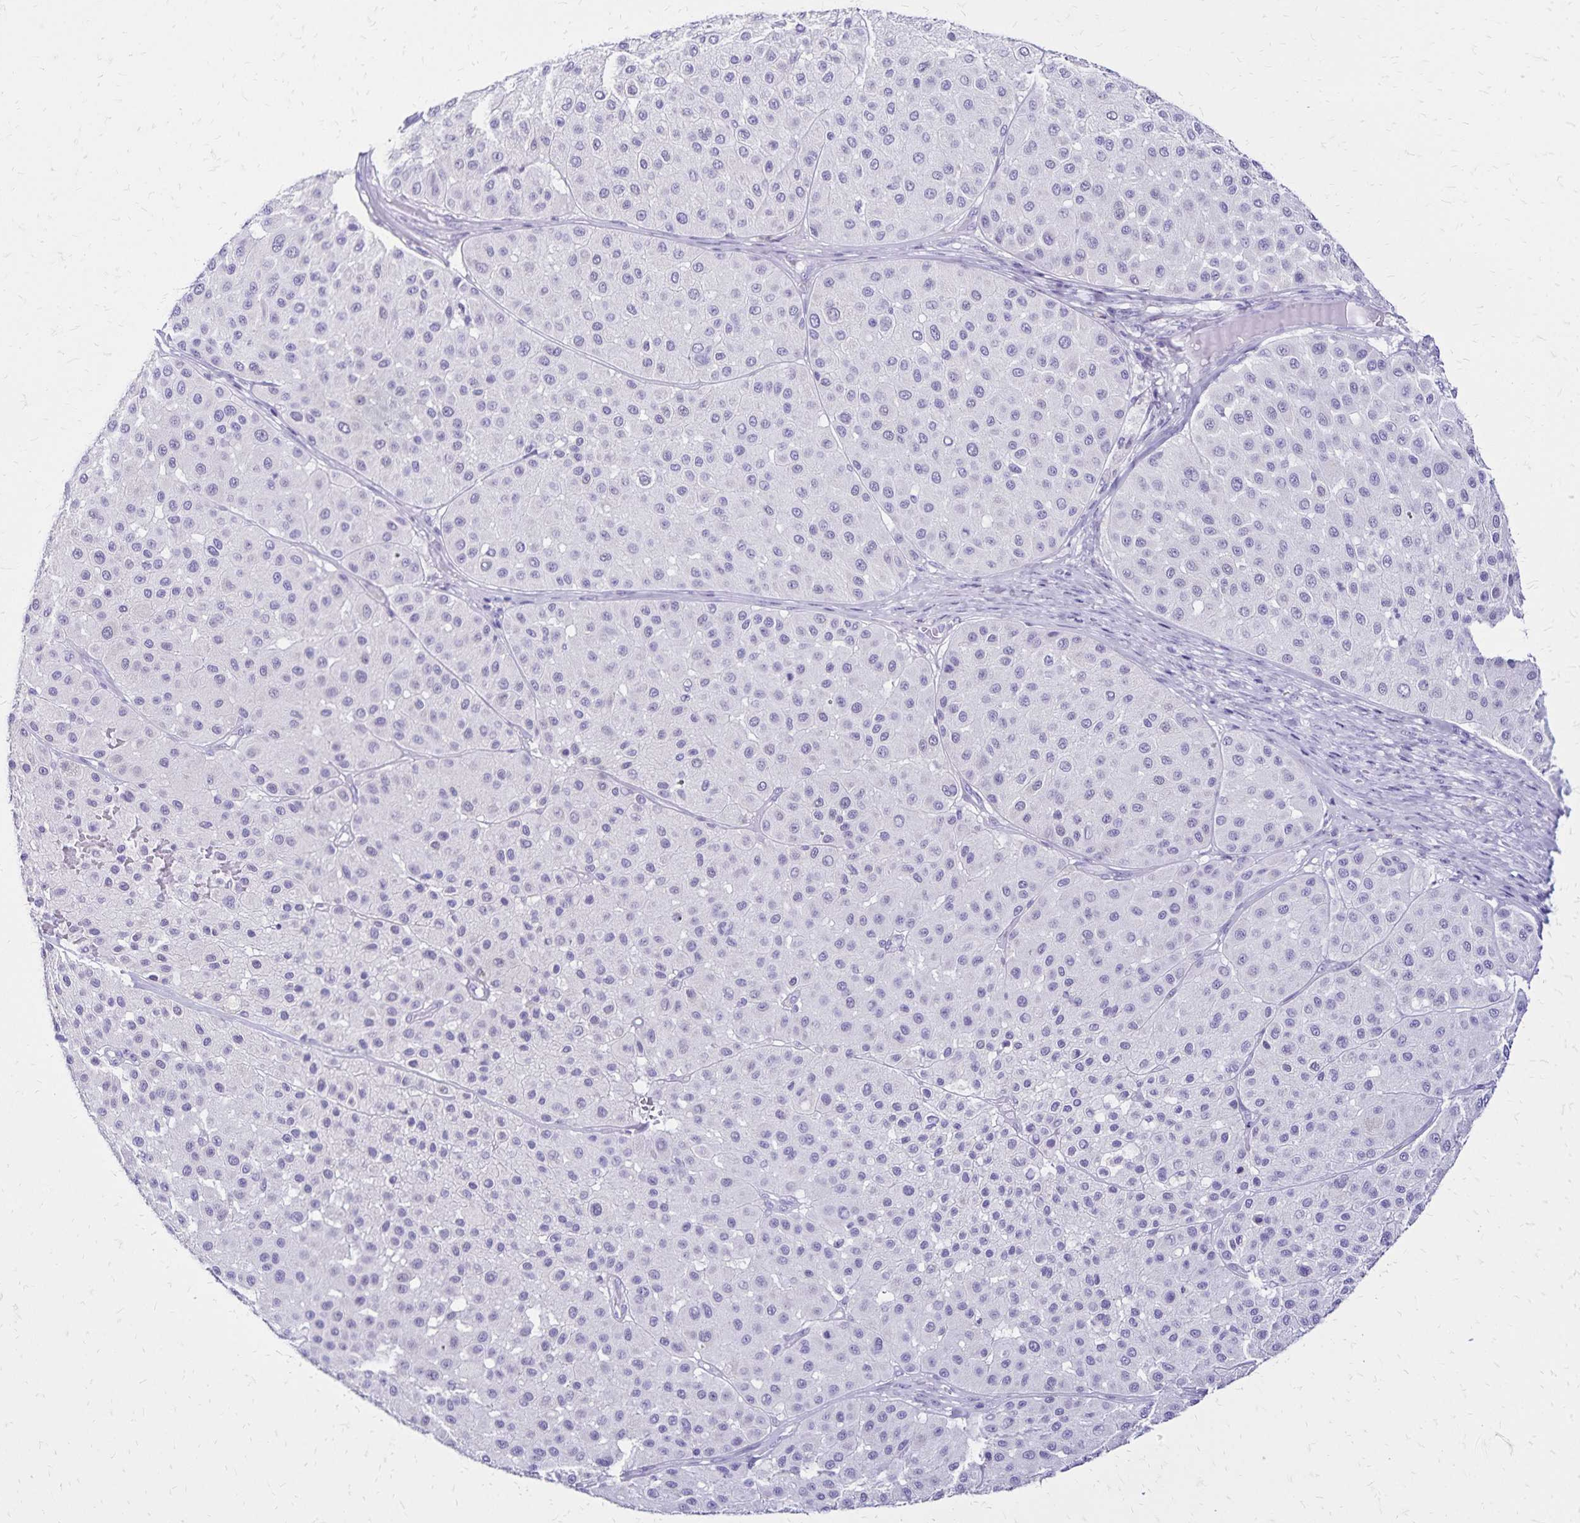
{"staining": {"intensity": "negative", "quantity": "none", "location": "none"}, "tissue": "melanoma", "cell_type": "Tumor cells", "image_type": "cancer", "snomed": [{"axis": "morphology", "description": "Malignant melanoma, Metastatic site"}, {"axis": "topography", "description": "Smooth muscle"}], "caption": "Image shows no protein positivity in tumor cells of melanoma tissue.", "gene": "LIN28B", "patient": {"sex": "male", "age": 41}}